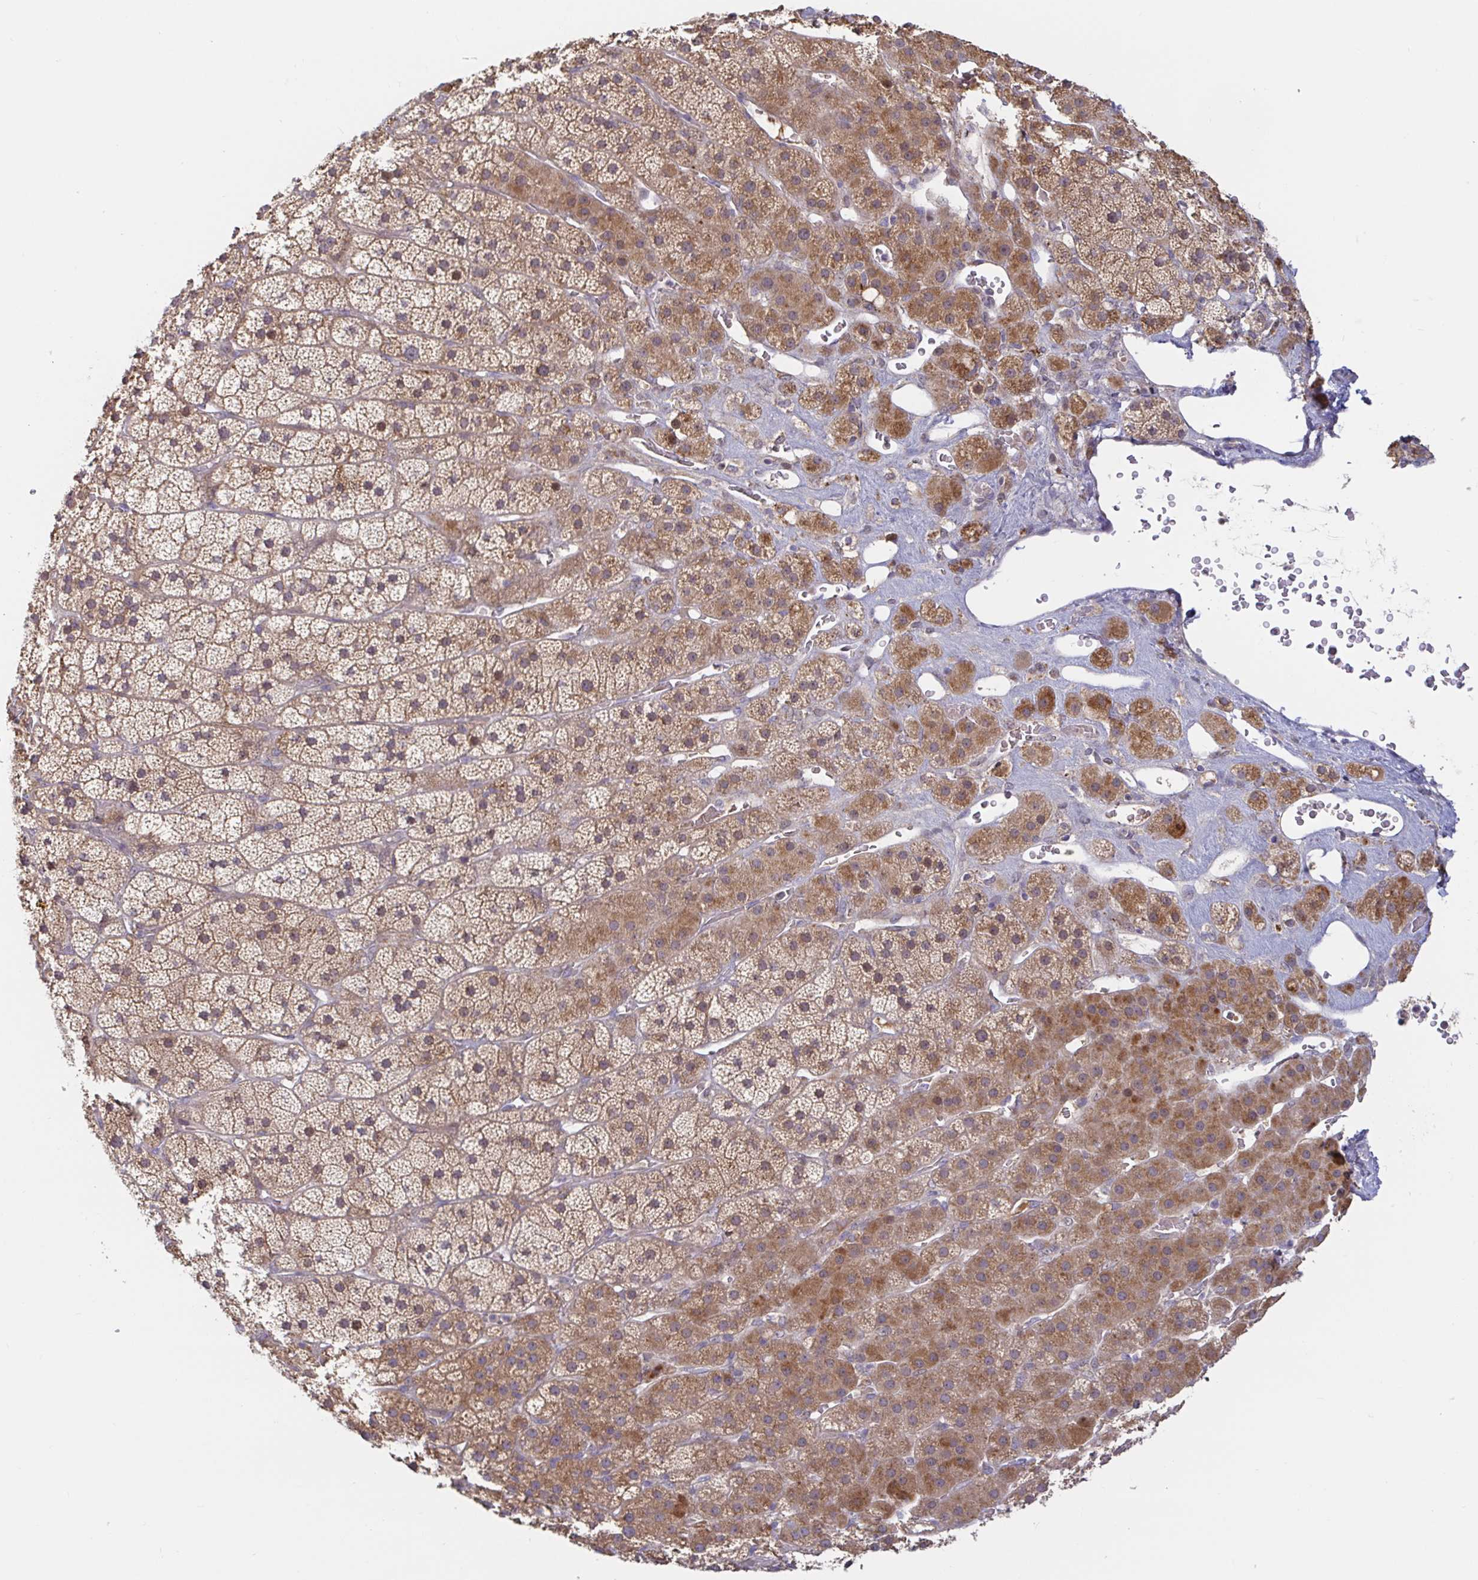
{"staining": {"intensity": "moderate", "quantity": ">75%", "location": "cytoplasmic/membranous"}, "tissue": "adrenal gland", "cell_type": "Glandular cells", "image_type": "normal", "snomed": [{"axis": "morphology", "description": "Normal tissue, NOS"}, {"axis": "topography", "description": "Adrenal gland"}], "caption": "This histopathology image displays normal adrenal gland stained with IHC to label a protein in brown. The cytoplasmic/membranous of glandular cells show moderate positivity for the protein. Nuclei are counter-stained blue.", "gene": "LARP1", "patient": {"sex": "male", "age": 57}}